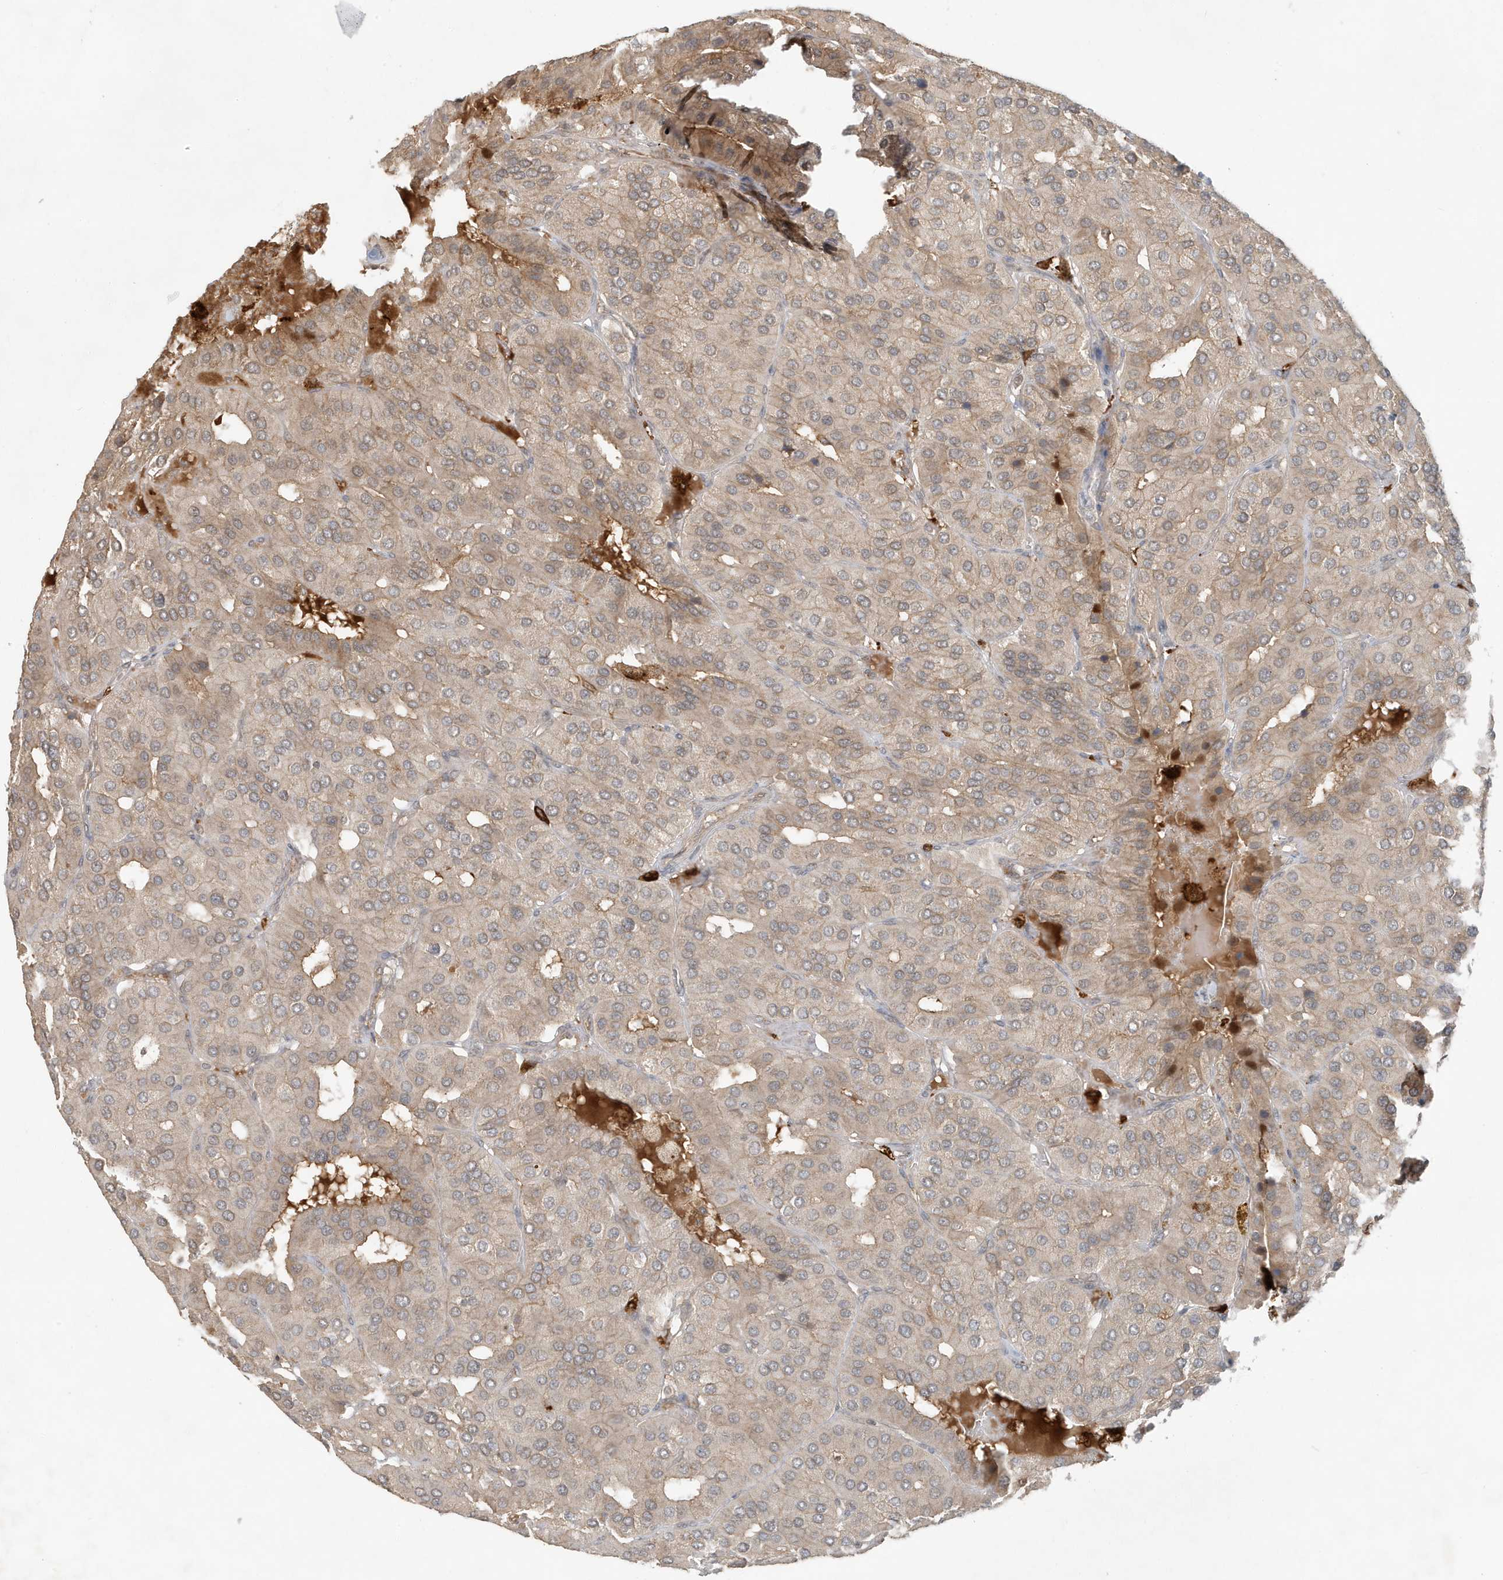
{"staining": {"intensity": "weak", "quantity": "25%-75%", "location": "cytoplasmic/membranous"}, "tissue": "parathyroid gland", "cell_type": "Glandular cells", "image_type": "normal", "snomed": [{"axis": "morphology", "description": "Normal tissue, NOS"}, {"axis": "morphology", "description": "Adenoma, NOS"}, {"axis": "topography", "description": "Parathyroid gland"}], "caption": "Immunohistochemical staining of normal parathyroid gland reveals 25%-75% levels of weak cytoplasmic/membranous protein positivity in about 25%-75% of glandular cells.", "gene": "ABCB9", "patient": {"sex": "female", "age": 86}}